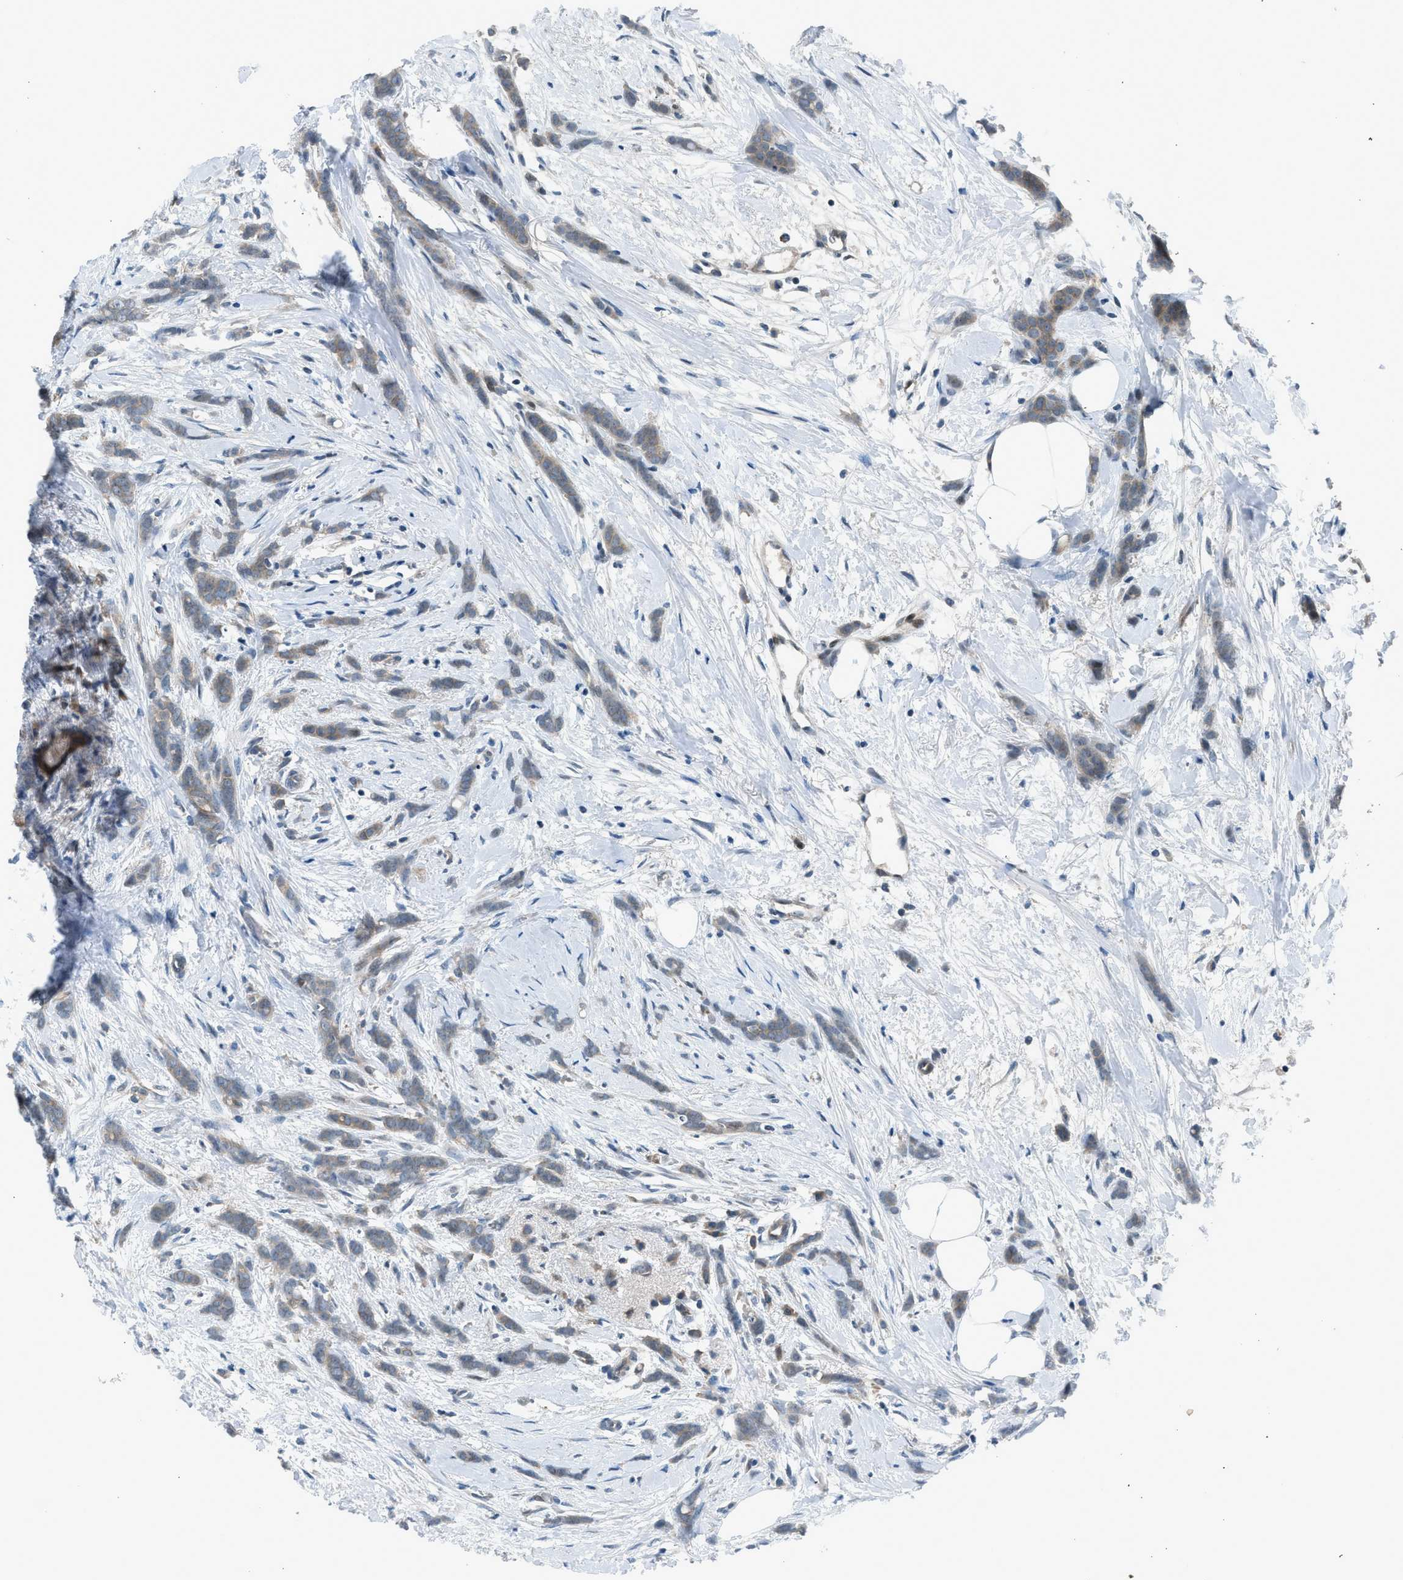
{"staining": {"intensity": "weak", "quantity": ">75%", "location": "cytoplasmic/membranous"}, "tissue": "breast cancer", "cell_type": "Tumor cells", "image_type": "cancer", "snomed": [{"axis": "morphology", "description": "Lobular carcinoma, in situ"}, {"axis": "morphology", "description": "Lobular carcinoma"}, {"axis": "topography", "description": "Breast"}], "caption": "Immunohistochemistry staining of breast cancer, which exhibits low levels of weak cytoplasmic/membranous staining in approximately >75% of tumor cells indicating weak cytoplasmic/membranous protein positivity. The staining was performed using DAB (3,3'-diaminobenzidine) (brown) for protein detection and nuclei were counterstained in hematoxylin (blue).", "gene": "LMLN", "patient": {"sex": "female", "age": 41}}